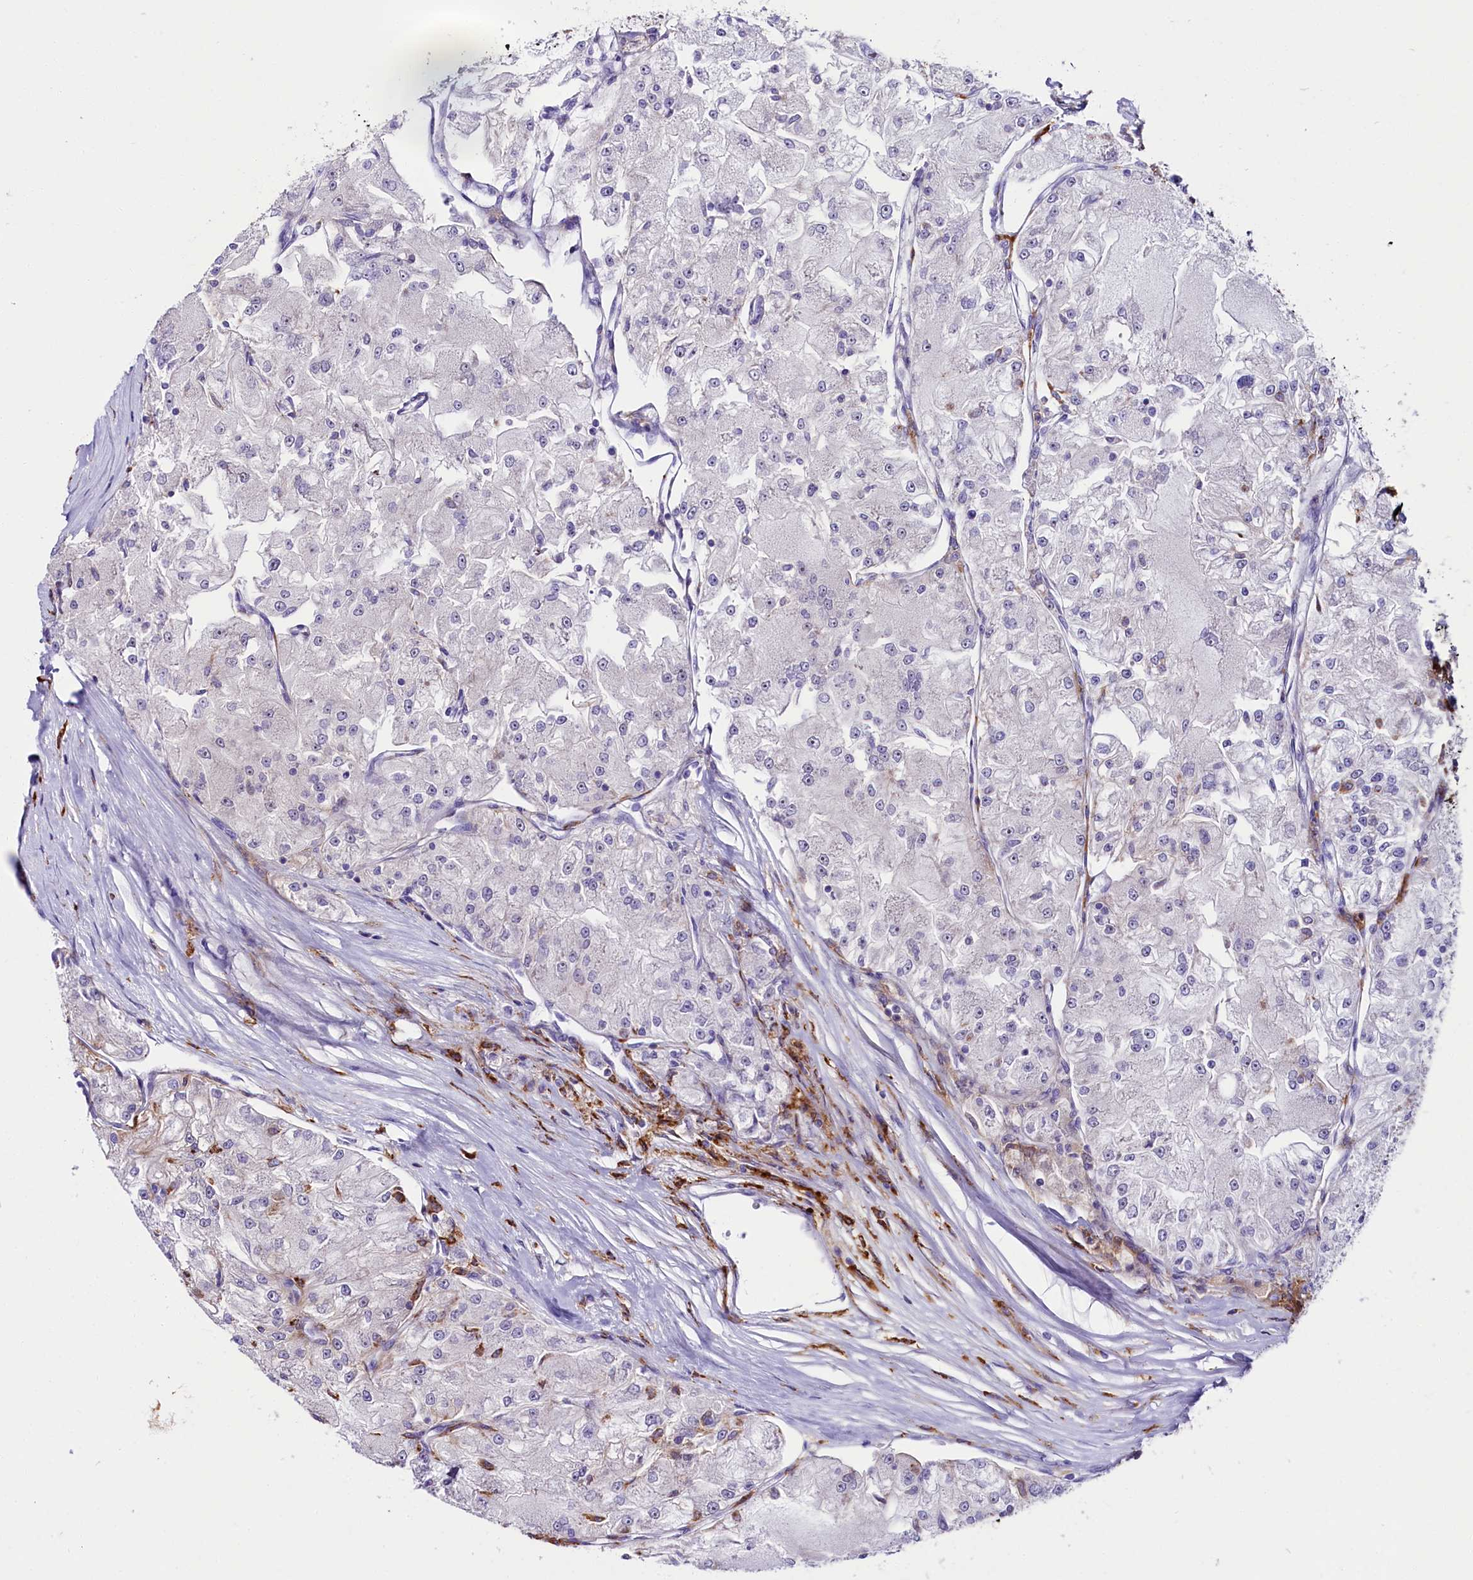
{"staining": {"intensity": "negative", "quantity": "none", "location": "none"}, "tissue": "renal cancer", "cell_type": "Tumor cells", "image_type": "cancer", "snomed": [{"axis": "morphology", "description": "Adenocarcinoma, NOS"}, {"axis": "topography", "description": "Kidney"}], "caption": "This is an IHC histopathology image of human renal cancer (adenocarcinoma). There is no staining in tumor cells.", "gene": "IL20RA", "patient": {"sex": "female", "age": 72}}